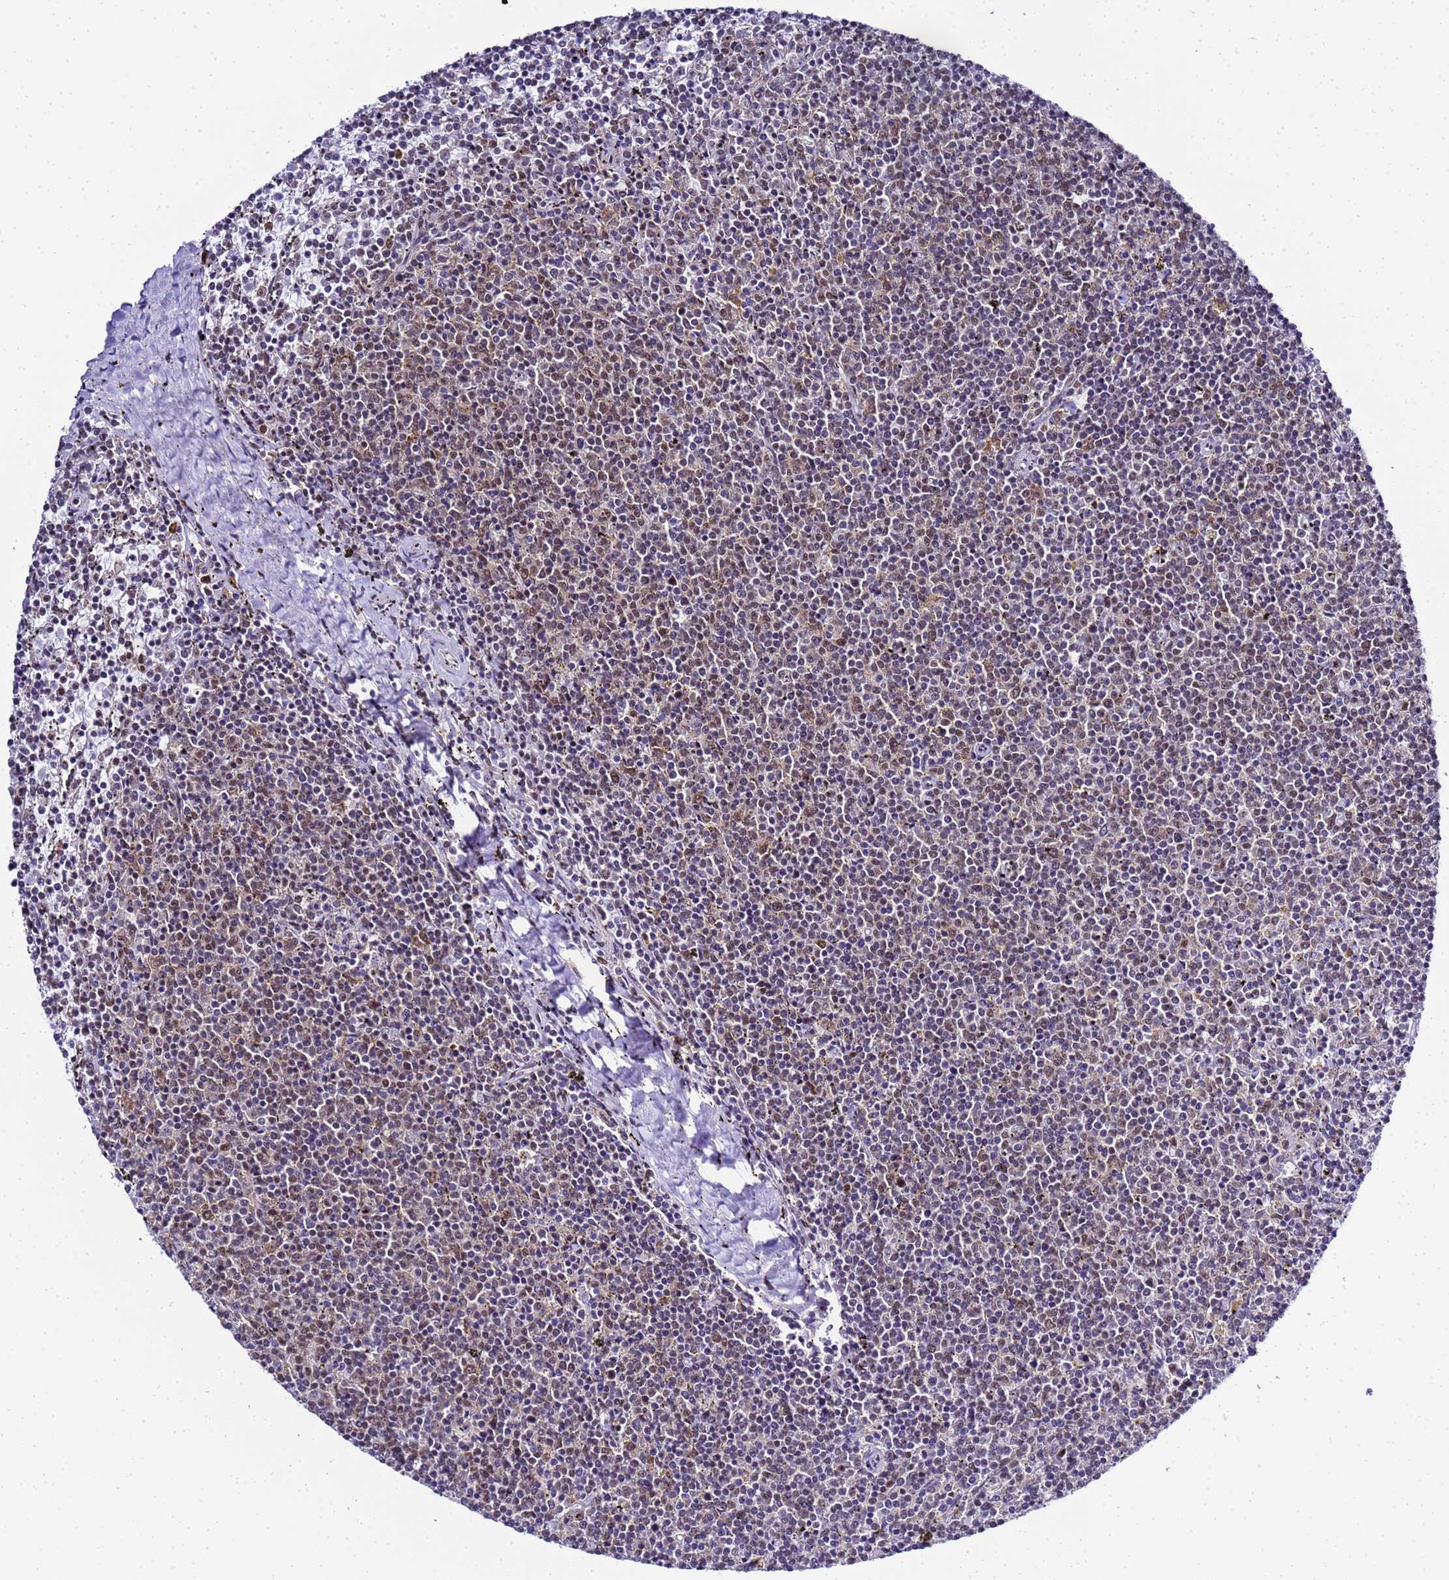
{"staining": {"intensity": "negative", "quantity": "none", "location": "none"}, "tissue": "lymphoma", "cell_type": "Tumor cells", "image_type": "cancer", "snomed": [{"axis": "morphology", "description": "Malignant lymphoma, non-Hodgkin's type, Low grade"}, {"axis": "topography", "description": "Spleen"}], "caption": "A micrograph of human lymphoma is negative for staining in tumor cells.", "gene": "SMN1", "patient": {"sex": "female", "age": 50}}